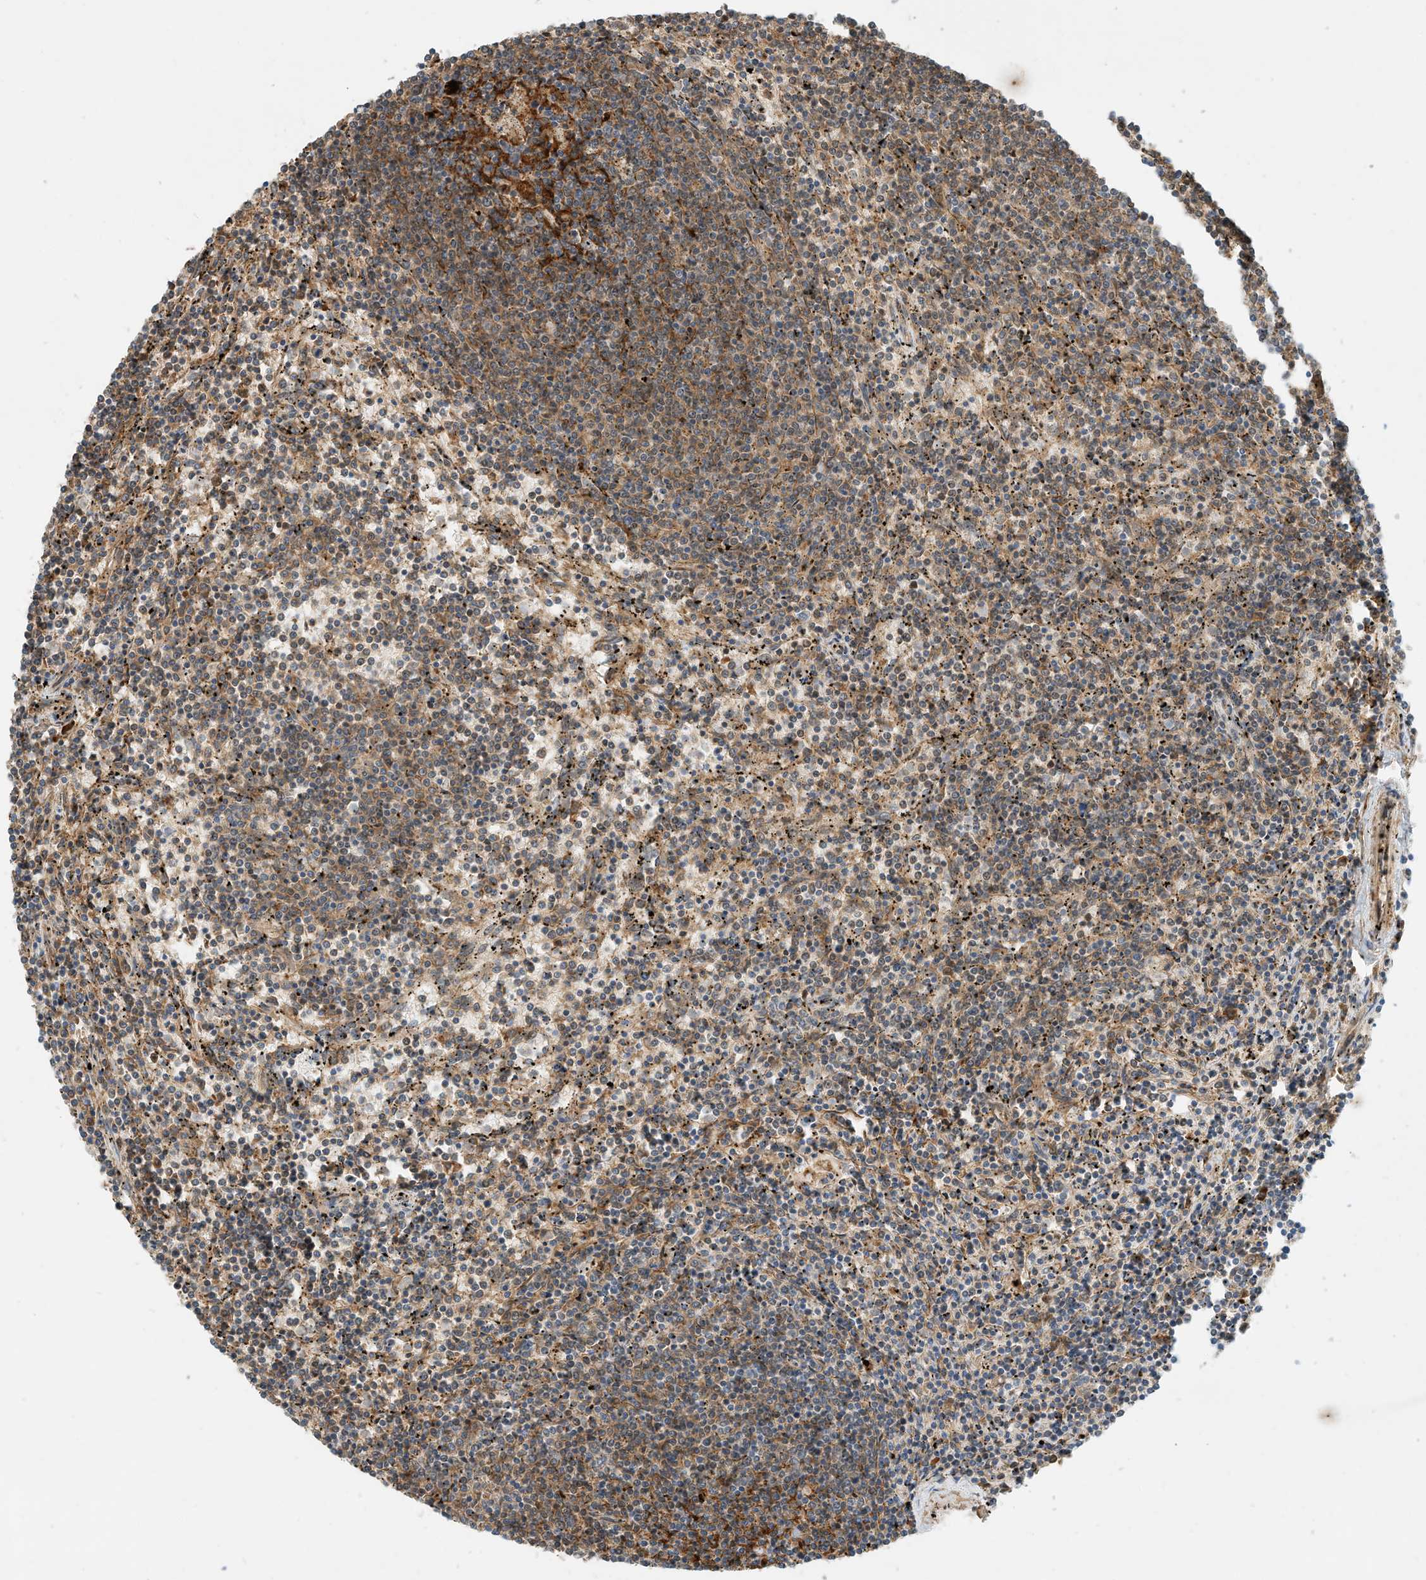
{"staining": {"intensity": "moderate", "quantity": "25%-75%", "location": "cytoplasmic/membranous"}, "tissue": "lymphoma", "cell_type": "Tumor cells", "image_type": "cancer", "snomed": [{"axis": "morphology", "description": "Malignant lymphoma, non-Hodgkin's type, Low grade"}, {"axis": "topography", "description": "Spleen"}], "caption": "Tumor cells demonstrate medium levels of moderate cytoplasmic/membranous expression in about 25%-75% of cells in human lymphoma. (DAB (3,3'-diaminobenzidine) = brown stain, brightfield microscopy at high magnification).", "gene": "CPAMD8", "patient": {"sex": "female", "age": 50}}